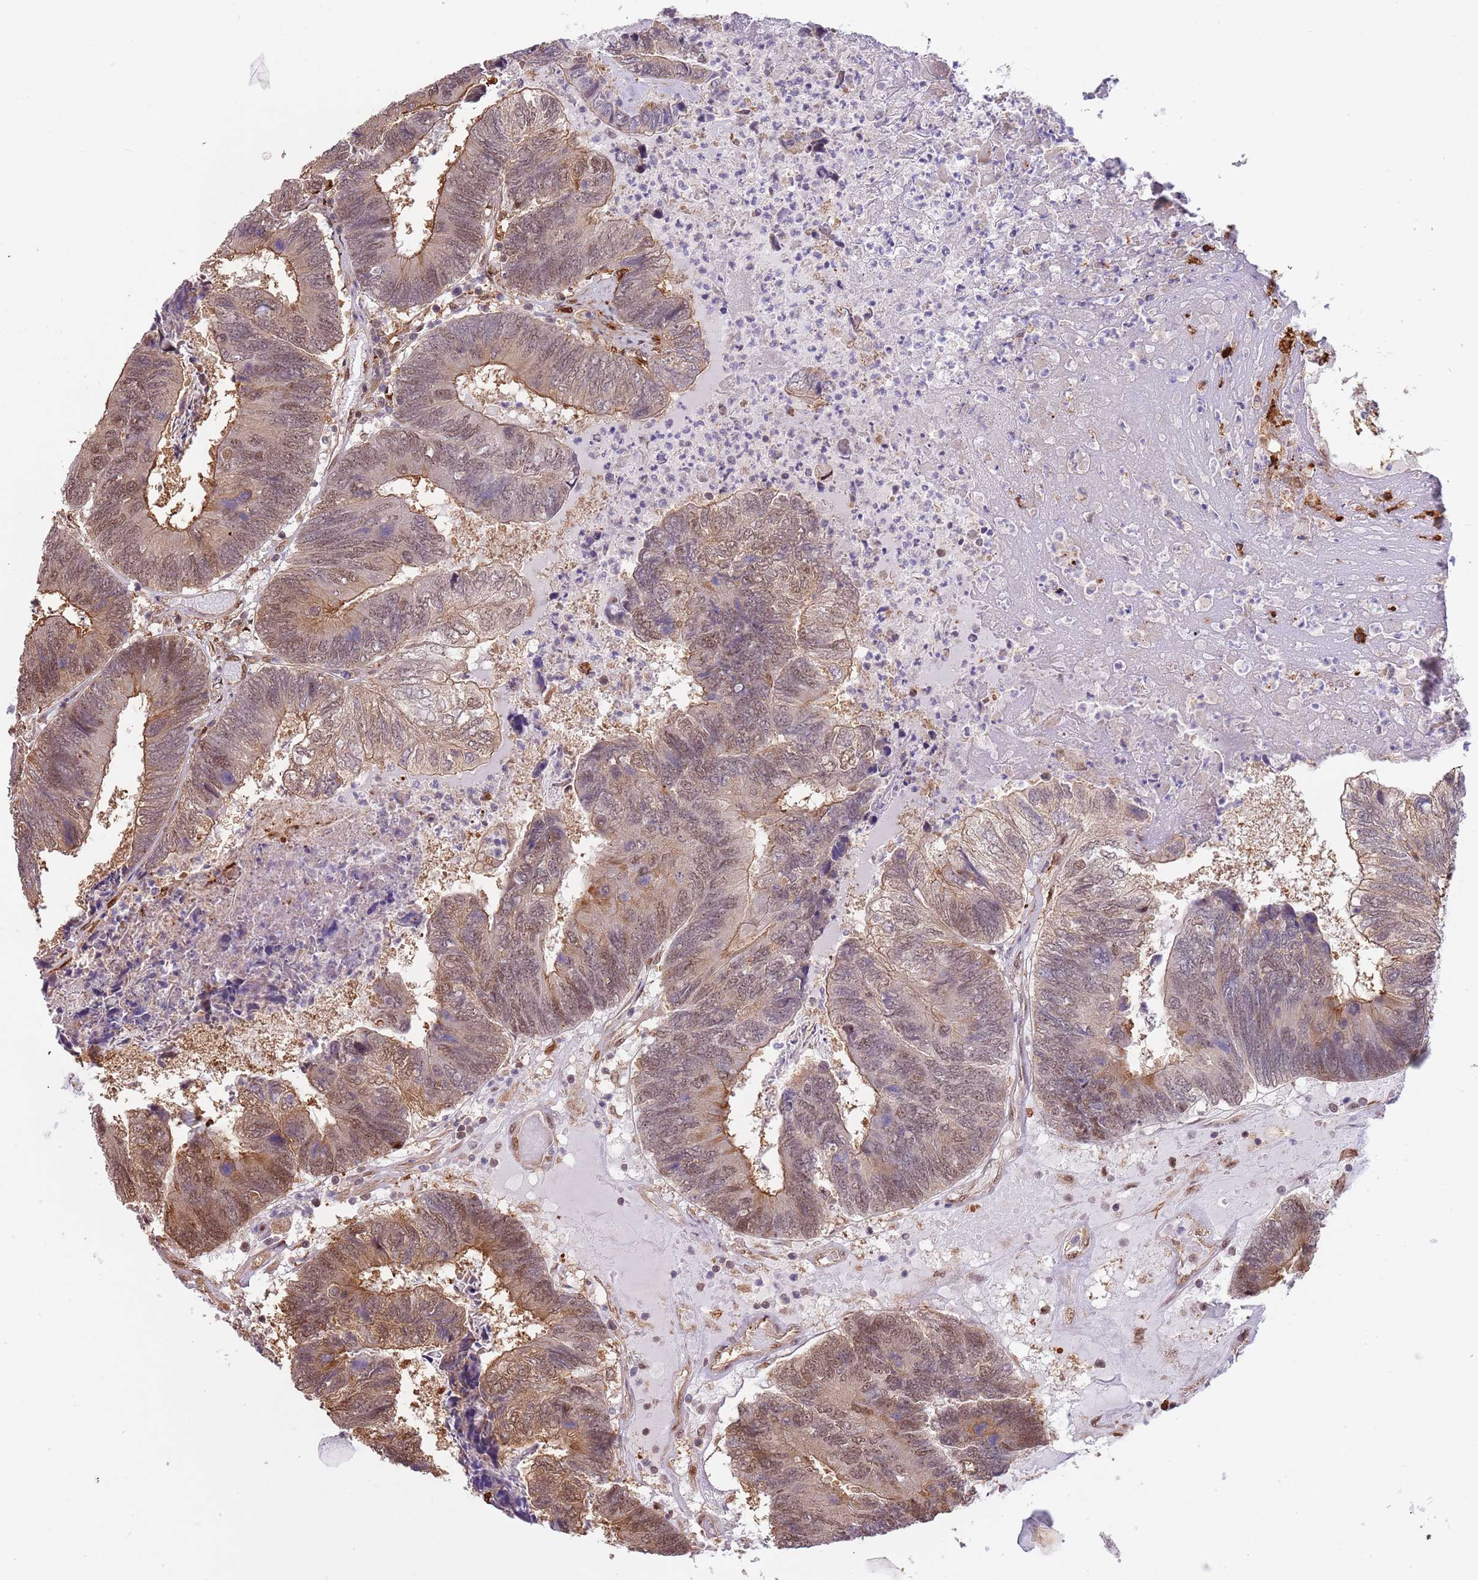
{"staining": {"intensity": "moderate", "quantity": "25%-75%", "location": "cytoplasmic/membranous,nuclear"}, "tissue": "colorectal cancer", "cell_type": "Tumor cells", "image_type": "cancer", "snomed": [{"axis": "morphology", "description": "Adenocarcinoma, NOS"}, {"axis": "topography", "description": "Colon"}], "caption": "A brown stain shows moderate cytoplasmic/membranous and nuclear positivity of a protein in human adenocarcinoma (colorectal) tumor cells.", "gene": "PLSCR5", "patient": {"sex": "female", "age": 67}}